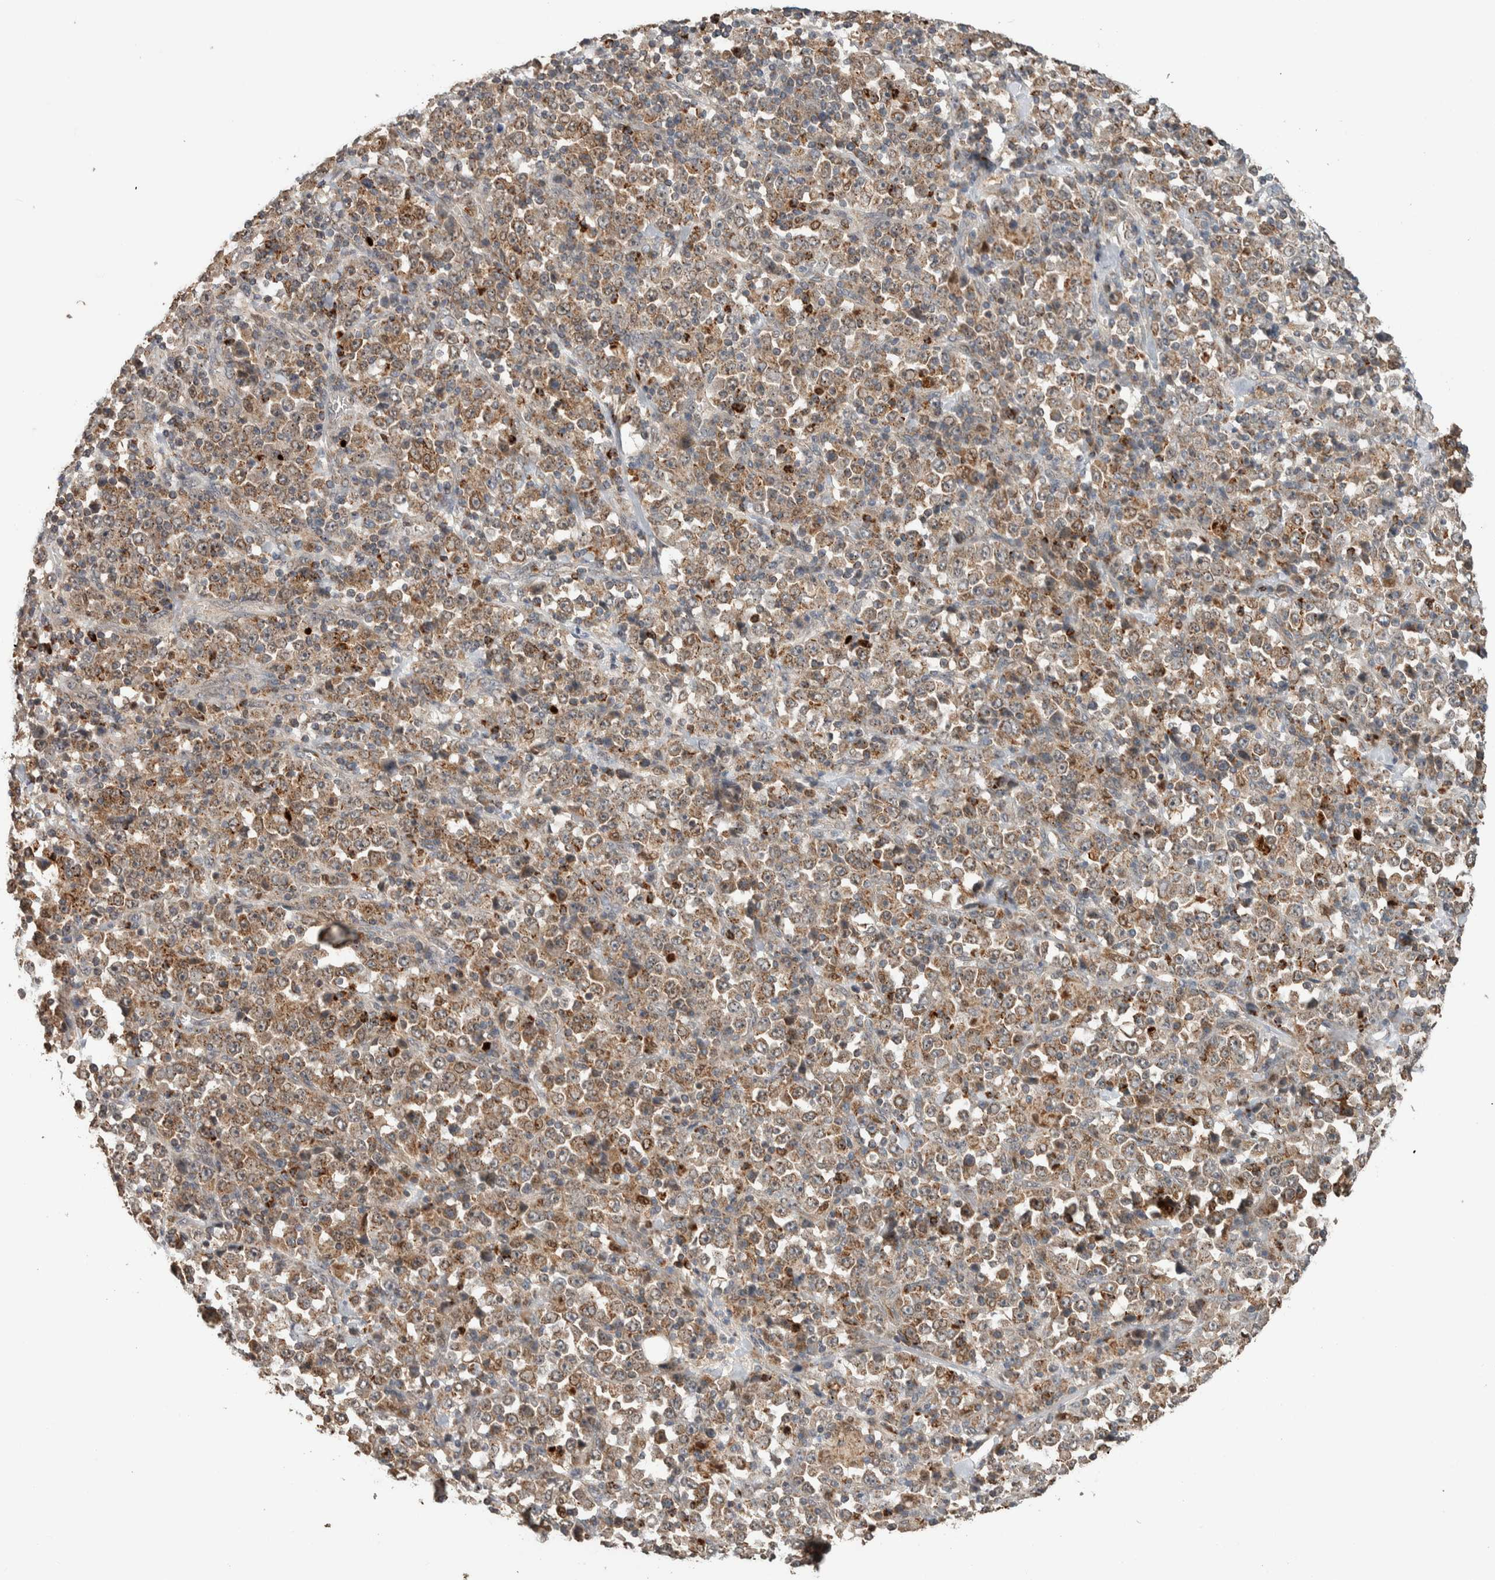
{"staining": {"intensity": "moderate", "quantity": ">75%", "location": "cytoplasmic/membranous"}, "tissue": "stomach cancer", "cell_type": "Tumor cells", "image_type": "cancer", "snomed": [{"axis": "morphology", "description": "Normal tissue, NOS"}, {"axis": "morphology", "description": "Adenocarcinoma, NOS"}, {"axis": "topography", "description": "Stomach, upper"}, {"axis": "topography", "description": "Stomach"}], "caption": "Immunohistochemistry (IHC) micrograph of neoplastic tissue: stomach adenocarcinoma stained using IHC displays medium levels of moderate protein expression localized specifically in the cytoplasmic/membranous of tumor cells, appearing as a cytoplasmic/membranous brown color.", "gene": "VPS53", "patient": {"sex": "male", "age": 59}}